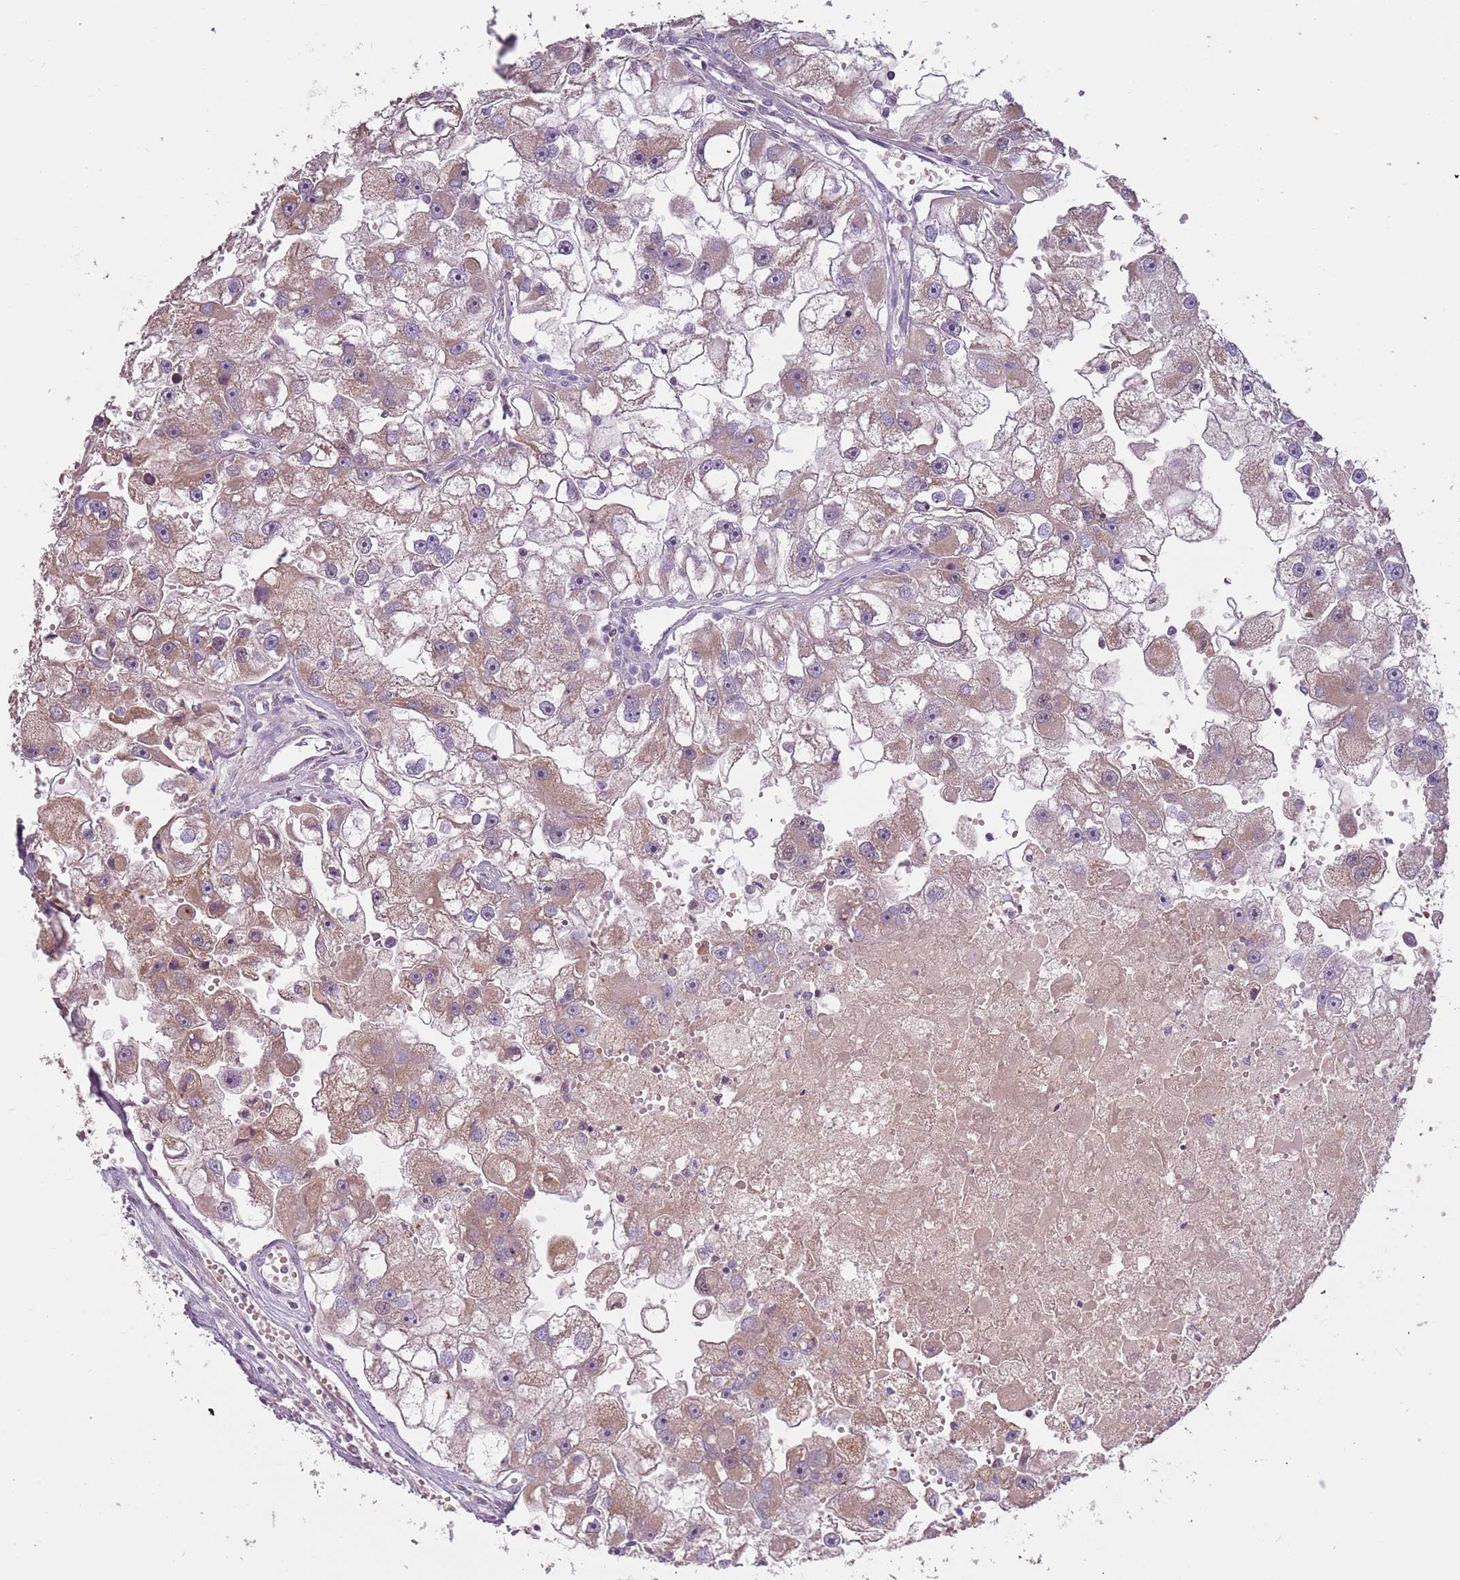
{"staining": {"intensity": "moderate", "quantity": "25%-75%", "location": "cytoplasmic/membranous,nuclear"}, "tissue": "renal cancer", "cell_type": "Tumor cells", "image_type": "cancer", "snomed": [{"axis": "morphology", "description": "Adenocarcinoma, NOS"}, {"axis": "topography", "description": "Kidney"}], "caption": "Protein expression analysis of human renal cancer reveals moderate cytoplasmic/membranous and nuclear positivity in approximately 25%-75% of tumor cells.", "gene": "SYS1", "patient": {"sex": "male", "age": 63}}